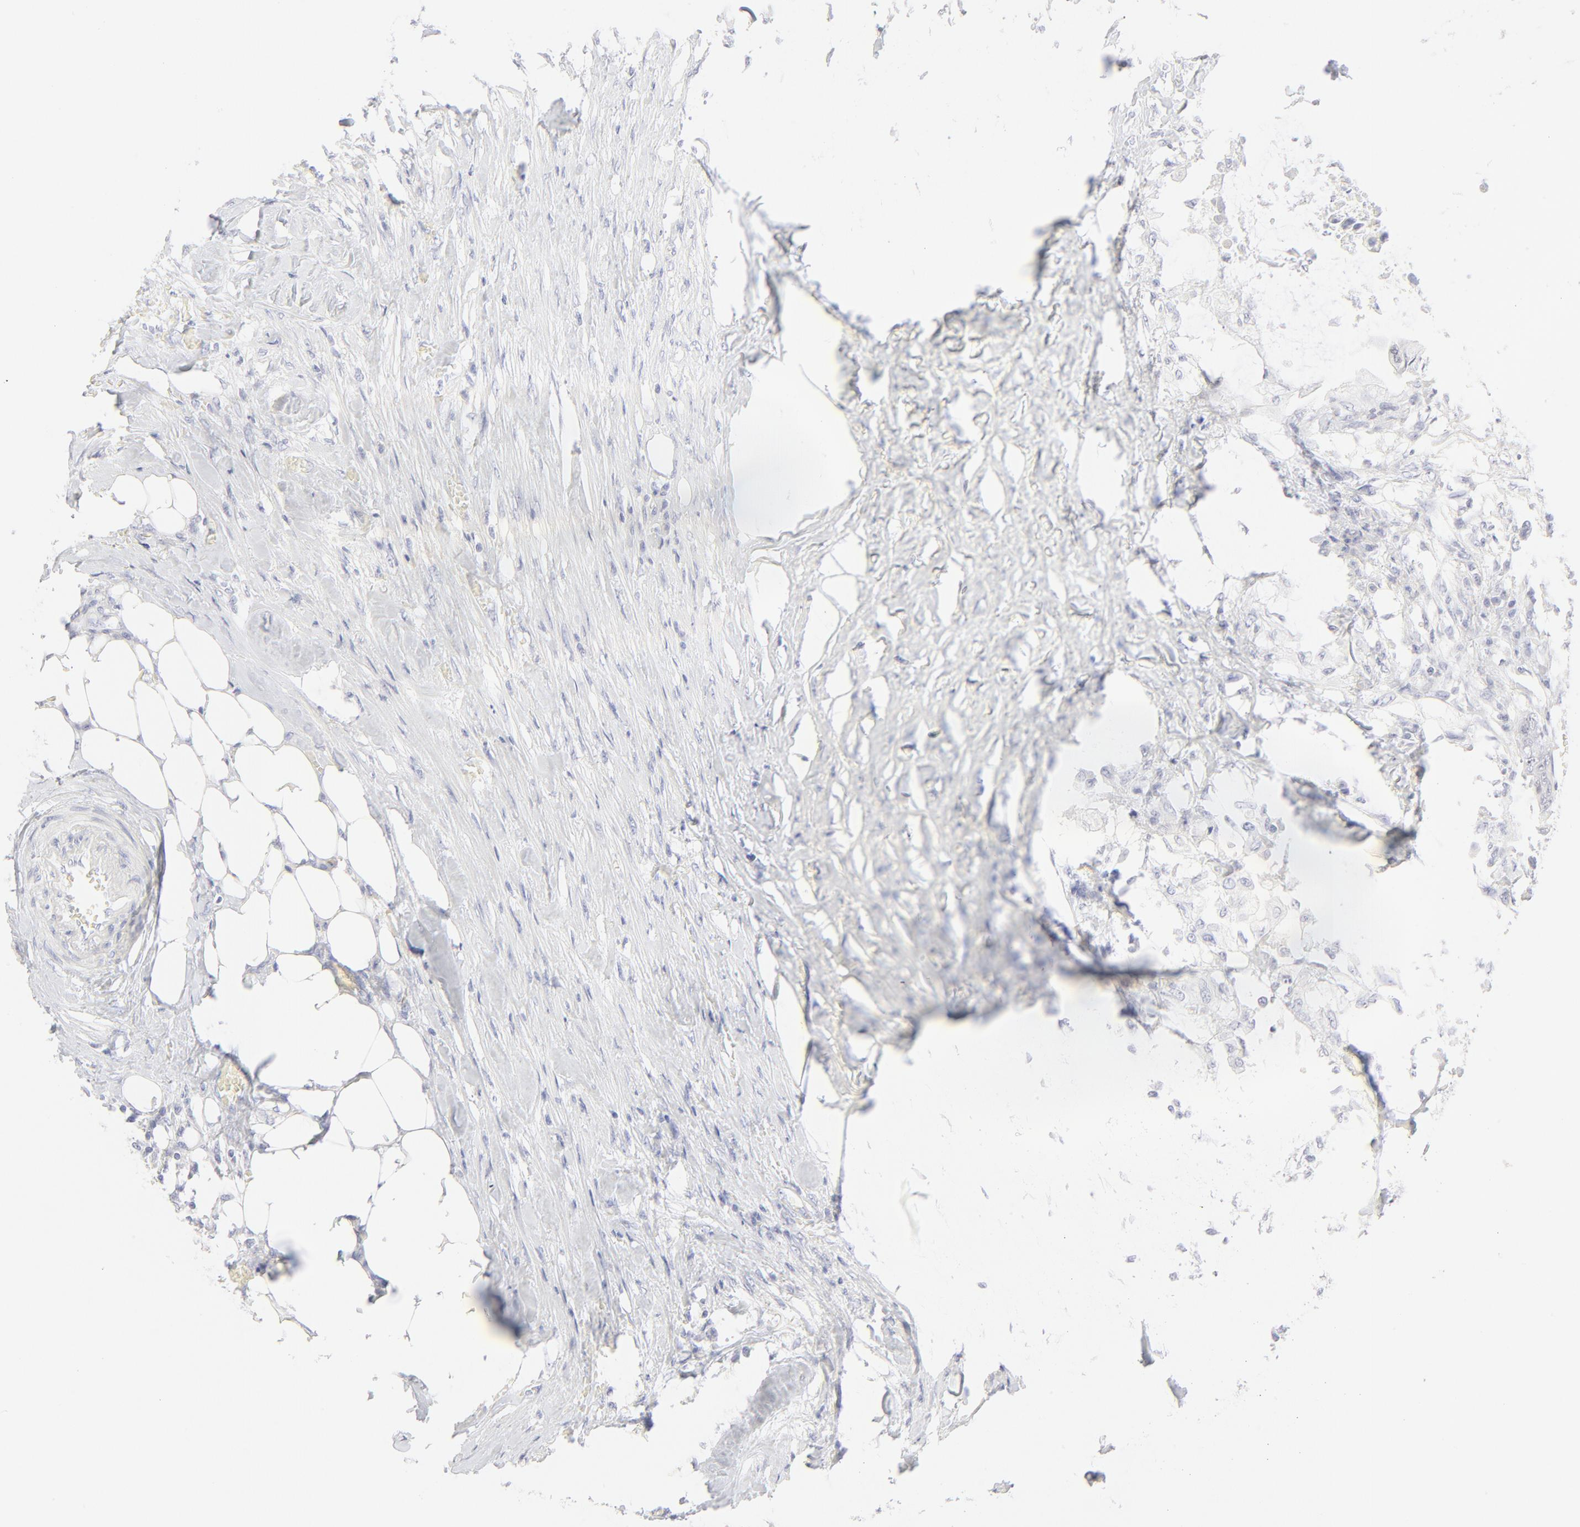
{"staining": {"intensity": "weak", "quantity": "<25%", "location": "nuclear"}, "tissue": "colorectal cancer", "cell_type": "Tumor cells", "image_type": "cancer", "snomed": [{"axis": "morphology", "description": "Normal tissue, NOS"}, {"axis": "morphology", "description": "Adenocarcinoma, NOS"}, {"axis": "topography", "description": "Rectum"}, {"axis": "topography", "description": "Peripheral nerve tissue"}], "caption": "The histopathology image displays no staining of tumor cells in adenocarcinoma (colorectal). (DAB IHC, high magnification).", "gene": "ELF3", "patient": {"sex": "female", "age": 77}}